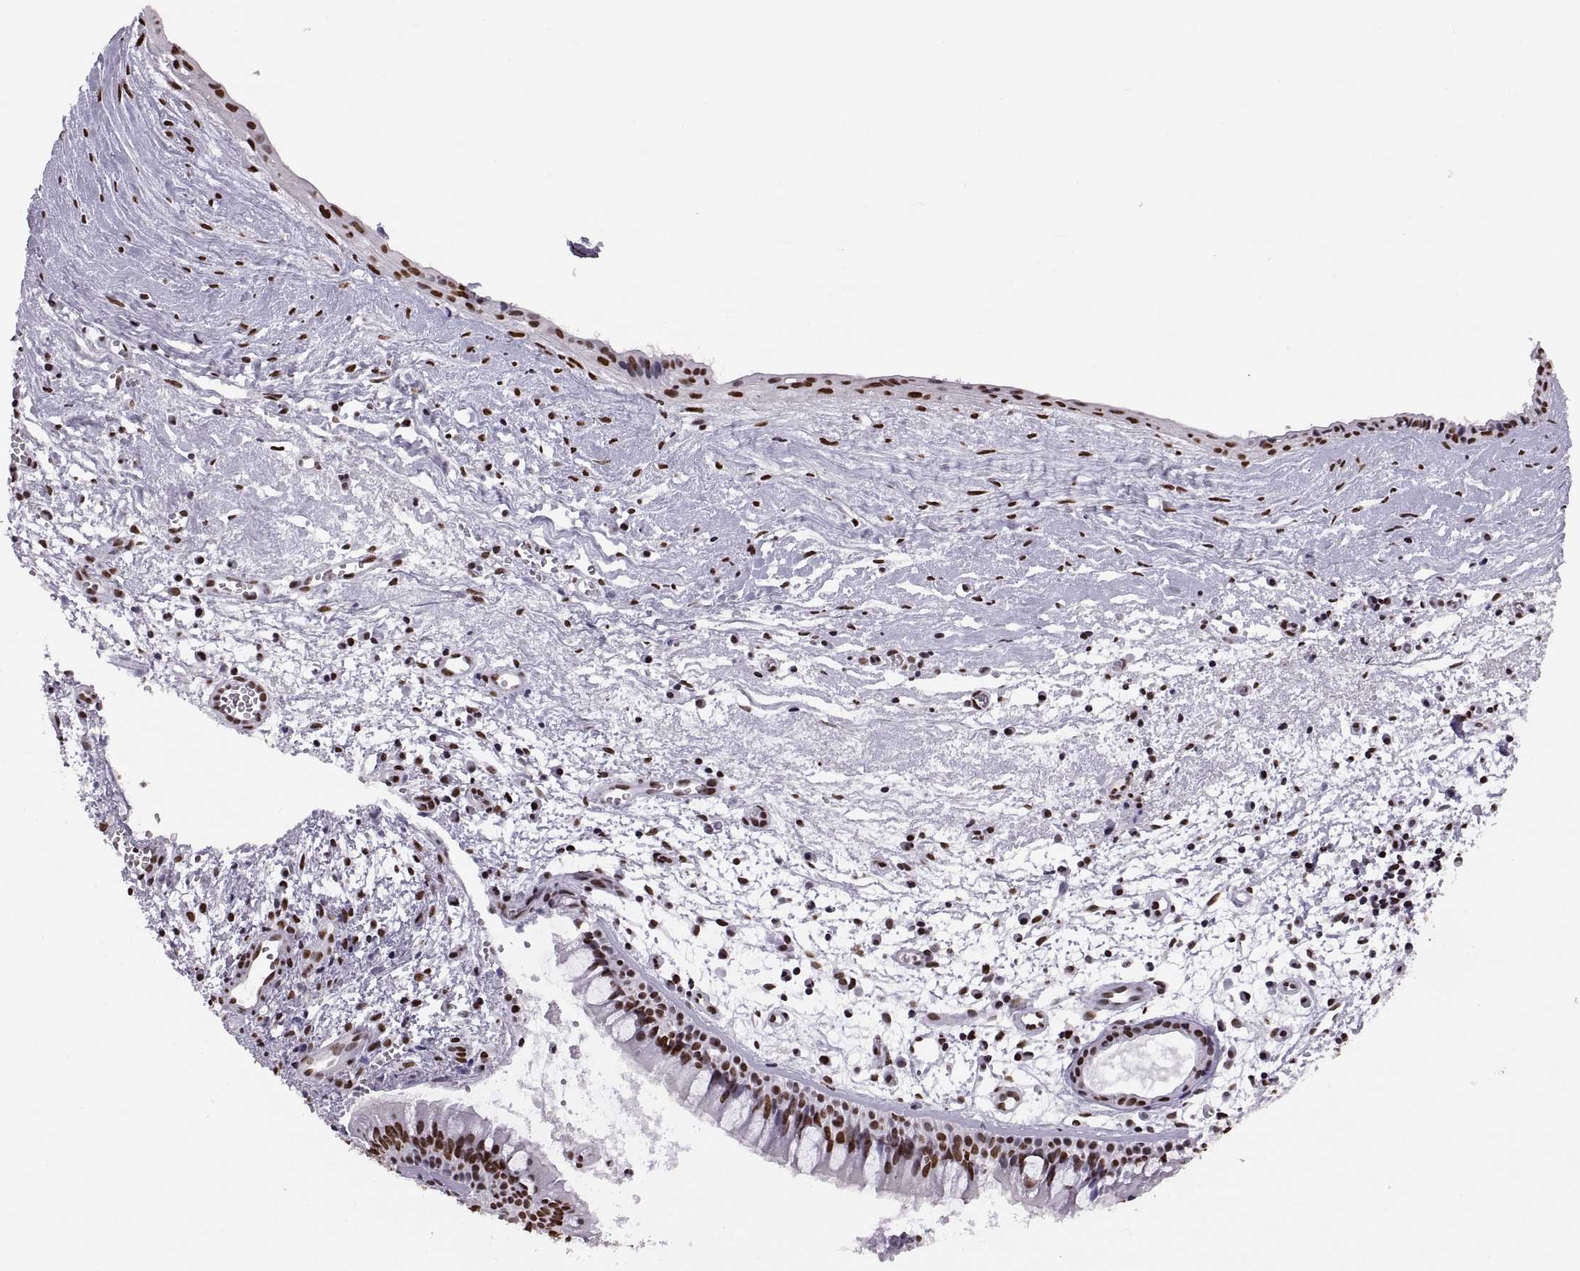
{"staining": {"intensity": "strong", "quantity": "25%-75%", "location": "nuclear"}, "tissue": "nasopharynx", "cell_type": "Respiratory epithelial cells", "image_type": "normal", "snomed": [{"axis": "morphology", "description": "Normal tissue, NOS"}, {"axis": "topography", "description": "Nasopharynx"}], "caption": "Normal nasopharynx was stained to show a protein in brown. There is high levels of strong nuclear staining in approximately 25%-75% of respiratory epithelial cells. (DAB (3,3'-diaminobenzidine) IHC, brown staining for protein, blue staining for nuclei).", "gene": "SNAI1", "patient": {"sex": "male", "age": 83}}